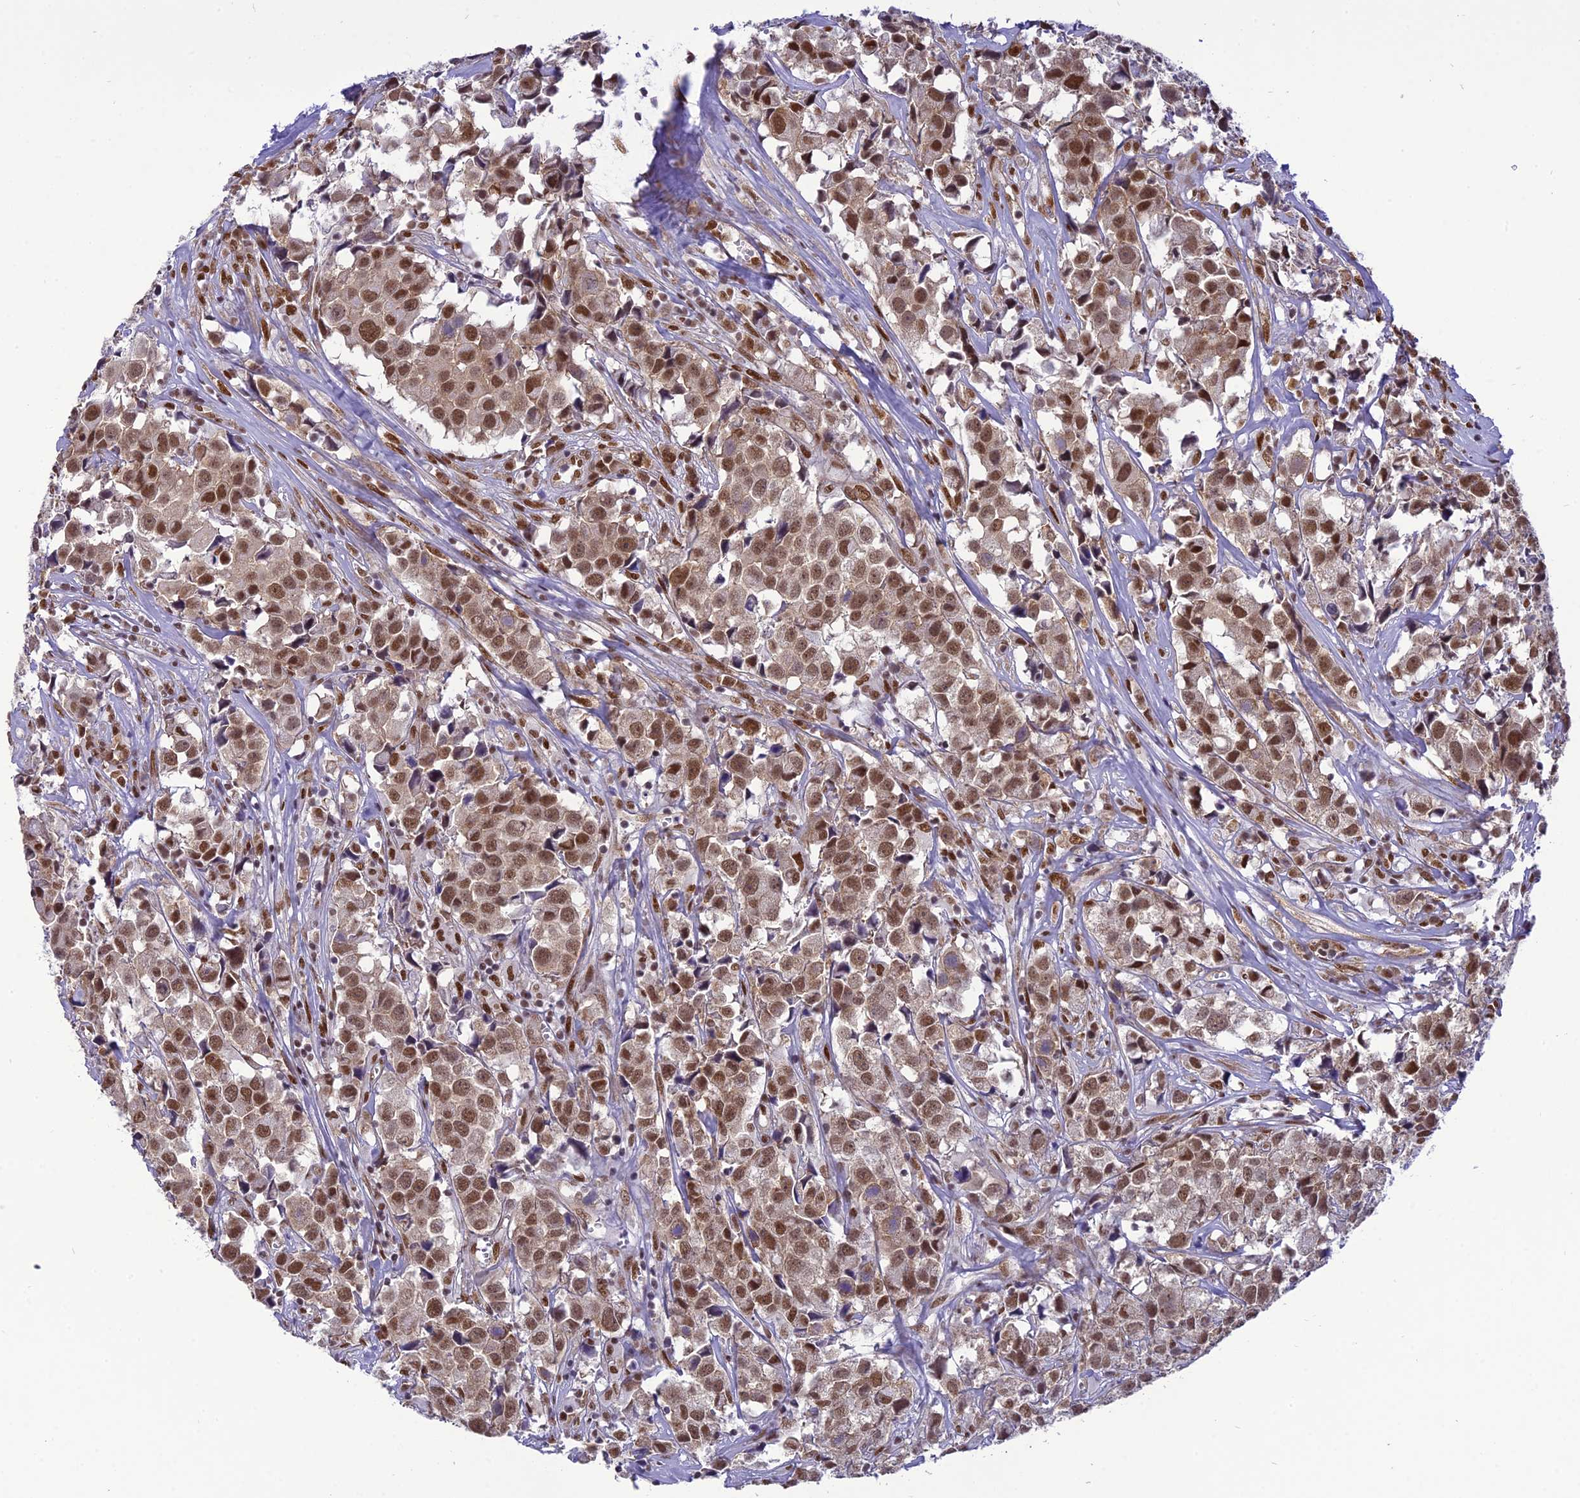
{"staining": {"intensity": "moderate", "quantity": ">75%", "location": "nuclear"}, "tissue": "urothelial cancer", "cell_type": "Tumor cells", "image_type": "cancer", "snomed": [{"axis": "morphology", "description": "Urothelial carcinoma, High grade"}, {"axis": "topography", "description": "Urinary bladder"}], "caption": "Immunohistochemistry (IHC) micrograph of human high-grade urothelial carcinoma stained for a protein (brown), which demonstrates medium levels of moderate nuclear positivity in about >75% of tumor cells.", "gene": "DDX1", "patient": {"sex": "female", "age": 75}}